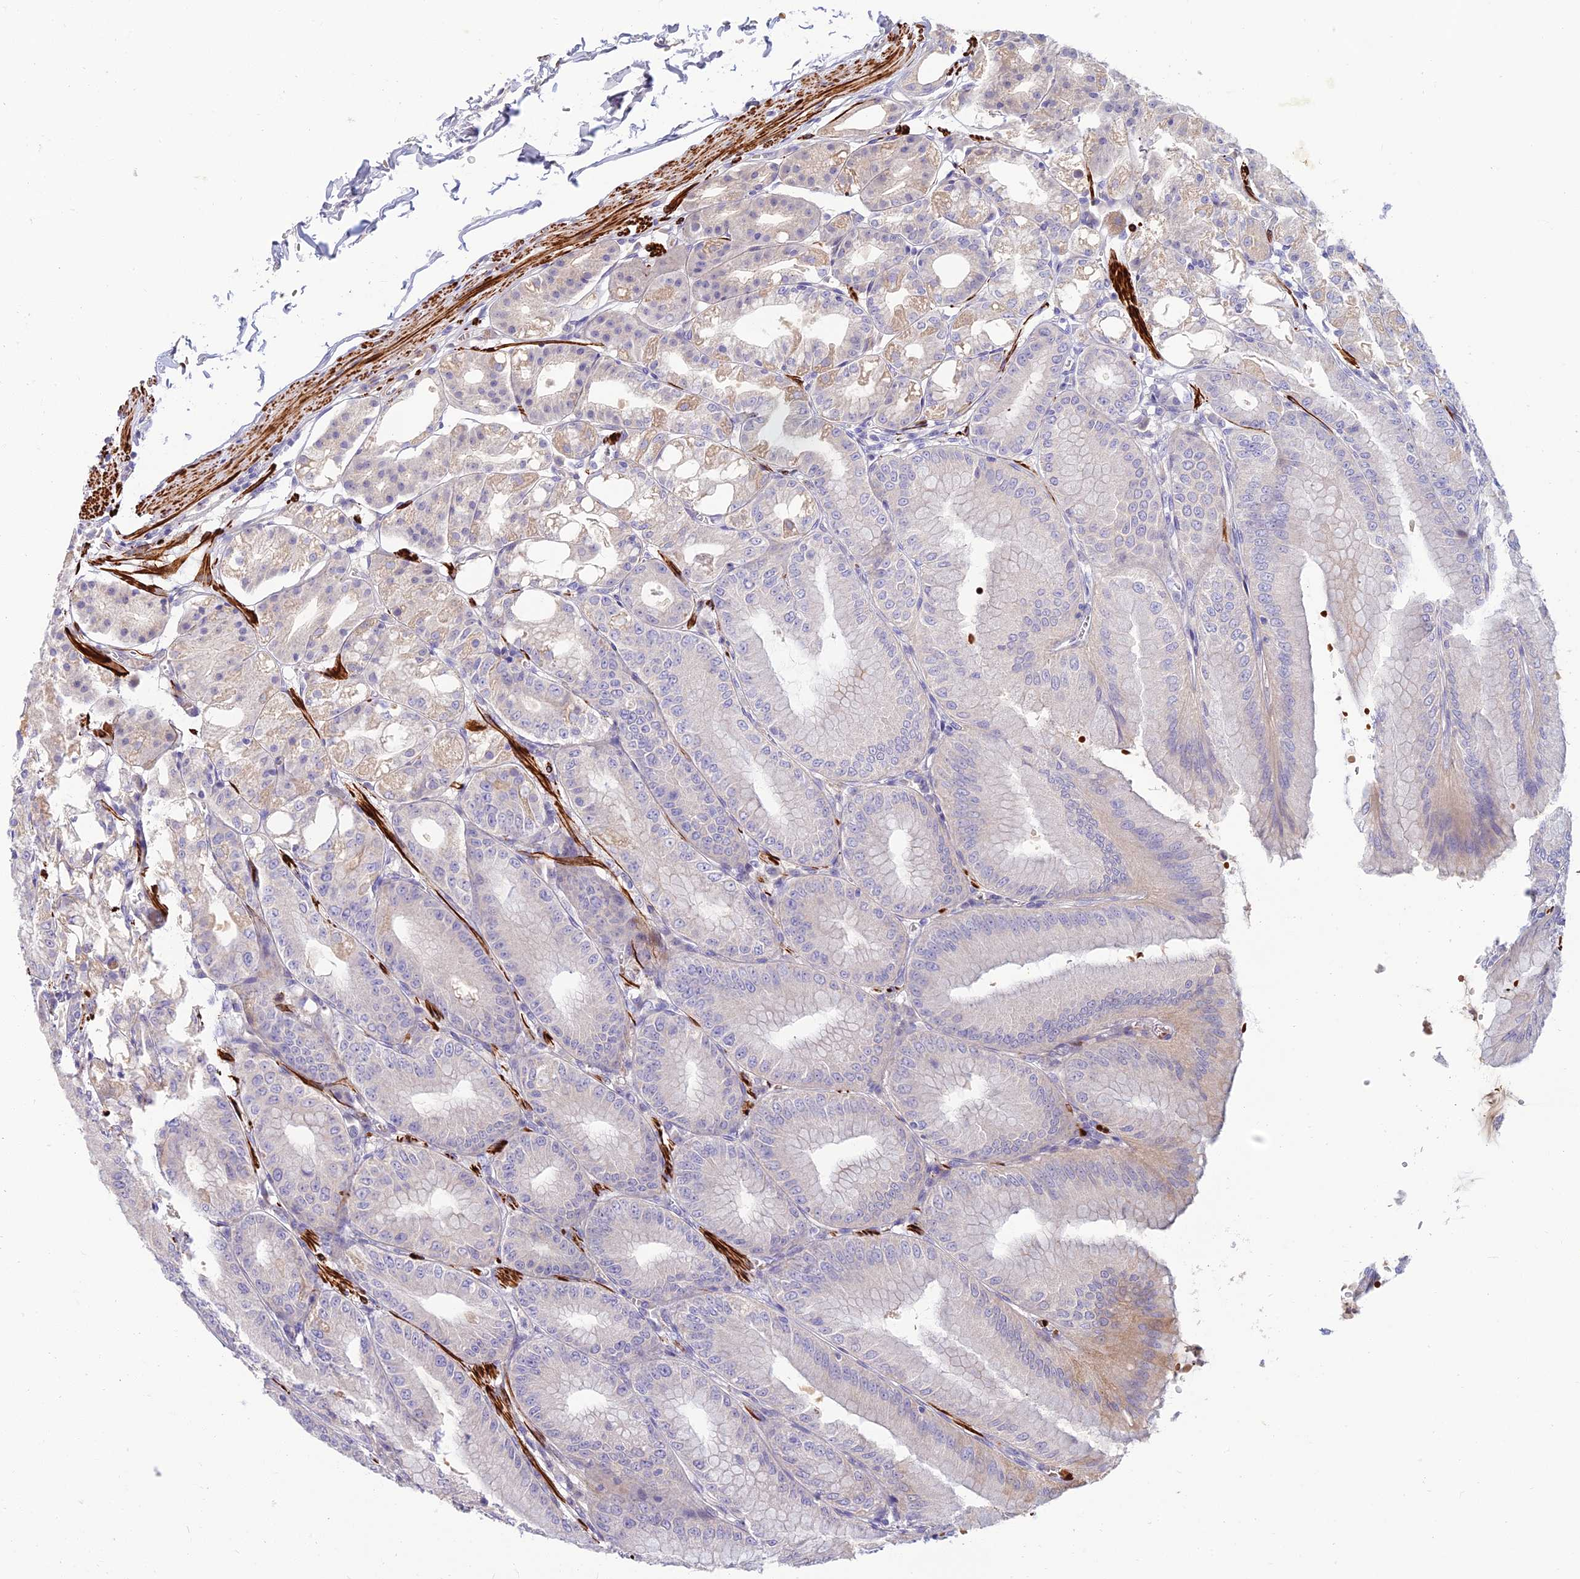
{"staining": {"intensity": "weak", "quantity": "25%-75%", "location": "cytoplasmic/membranous"}, "tissue": "stomach", "cell_type": "Glandular cells", "image_type": "normal", "snomed": [{"axis": "morphology", "description": "Normal tissue, NOS"}, {"axis": "topography", "description": "Stomach, lower"}], "caption": "IHC image of unremarkable stomach: stomach stained using immunohistochemistry reveals low levels of weak protein expression localized specifically in the cytoplasmic/membranous of glandular cells, appearing as a cytoplasmic/membranous brown color.", "gene": "CLIP4", "patient": {"sex": "male", "age": 71}}